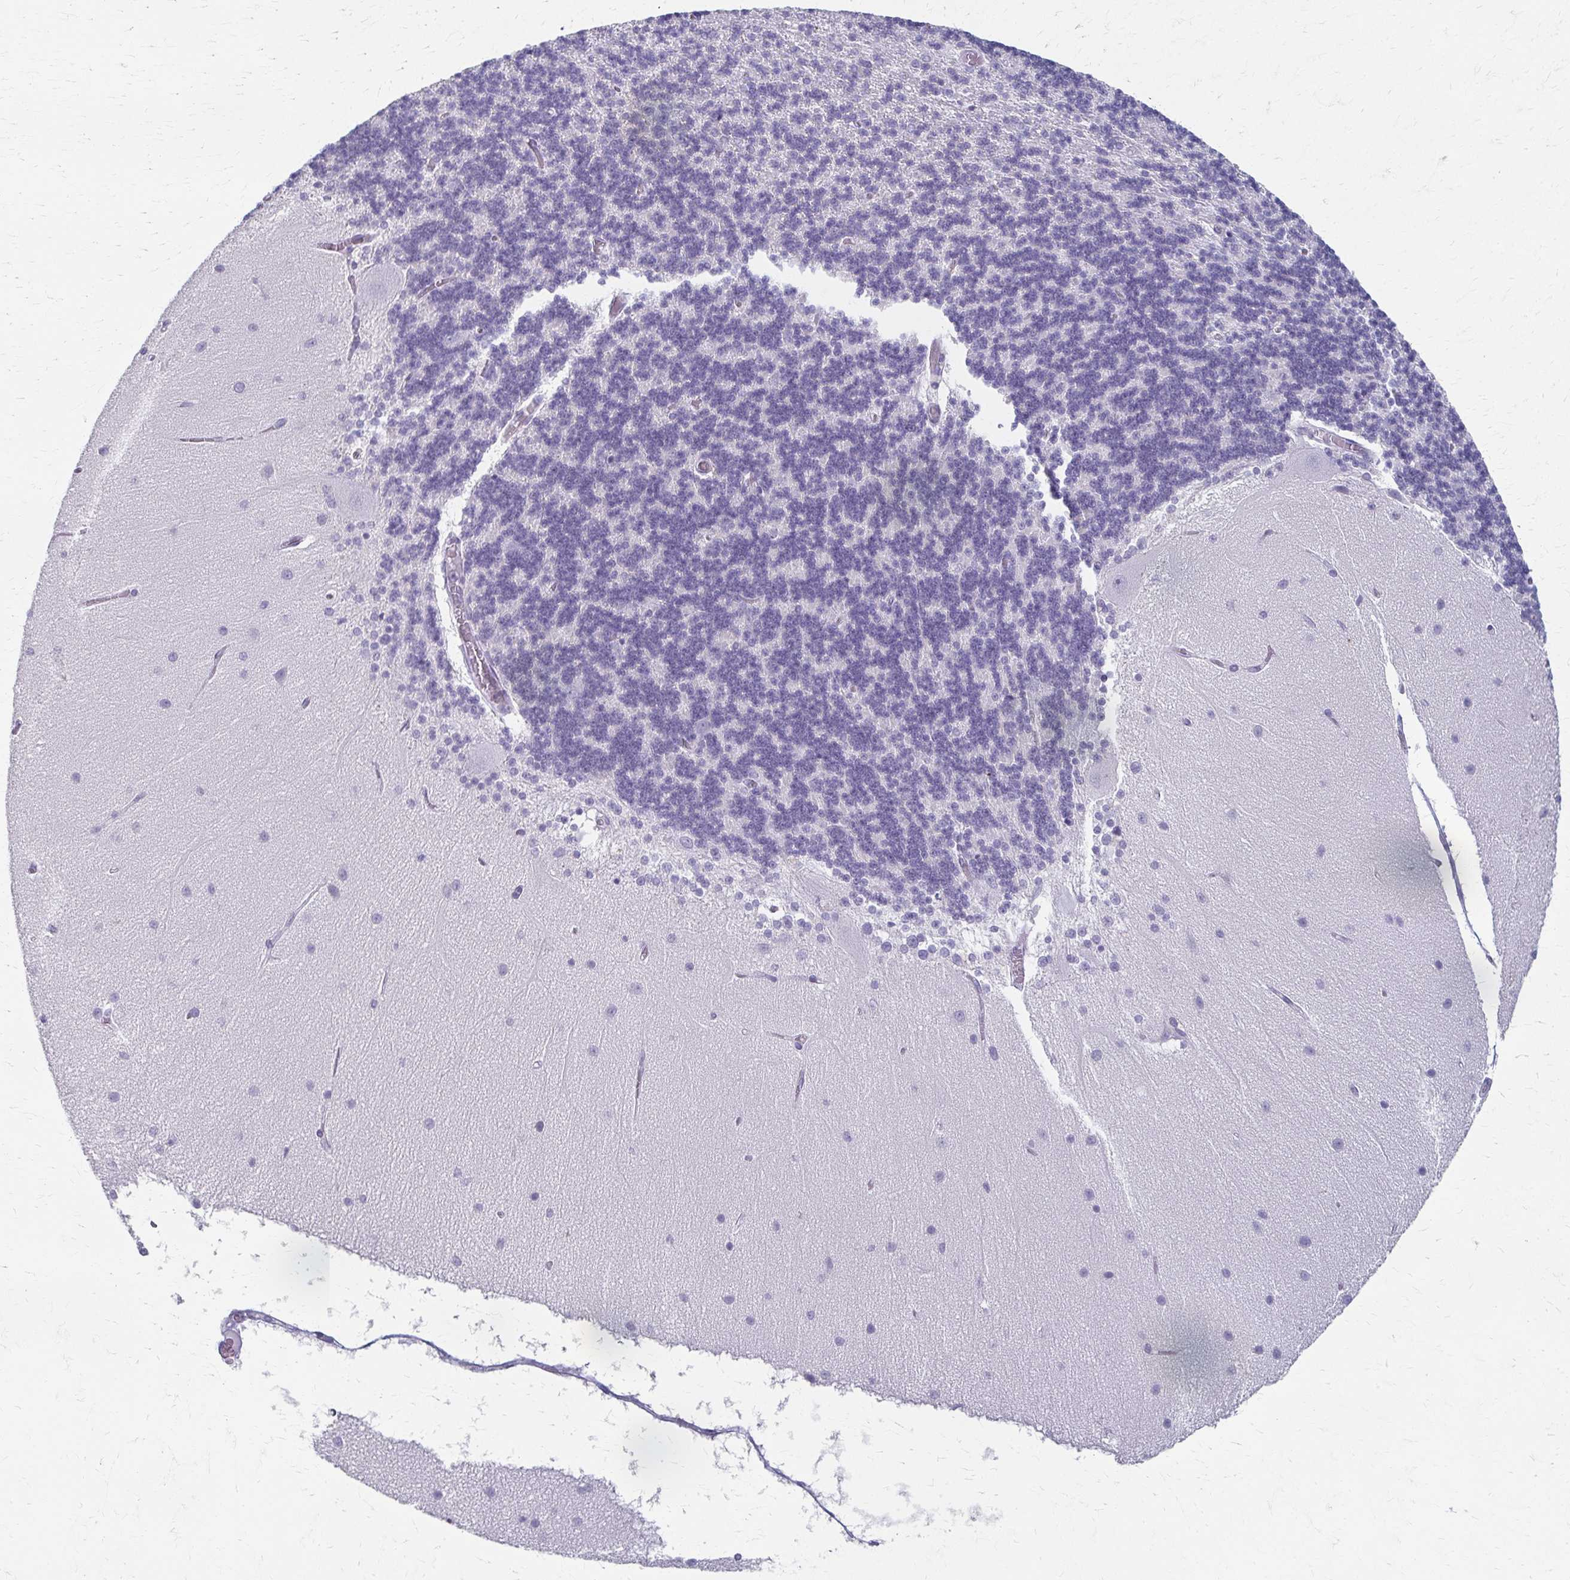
{"staining": {"intensity": "negative", "quantity": "none", "location": "none"}, "tissue": "cerebellum", "cell_type": "Cells in granular layer", "image_type": "normal", "snomed": [{"axis": "morphology", "description": "Normal tissue, NOS"}, {"axis": "topography", "description": "Cerebellum"}], "caption": "High power microscopy micrograph of an immunohistochemistry (IHC) micrograph of benign cerebellum, revealing no significant staining in cells in granular layer. (Immunohistochemistry (ihc), brightfield microscopy, high magnification).", "gene": "CYB5A", "patient": {"sex": "female", "age": 54}}